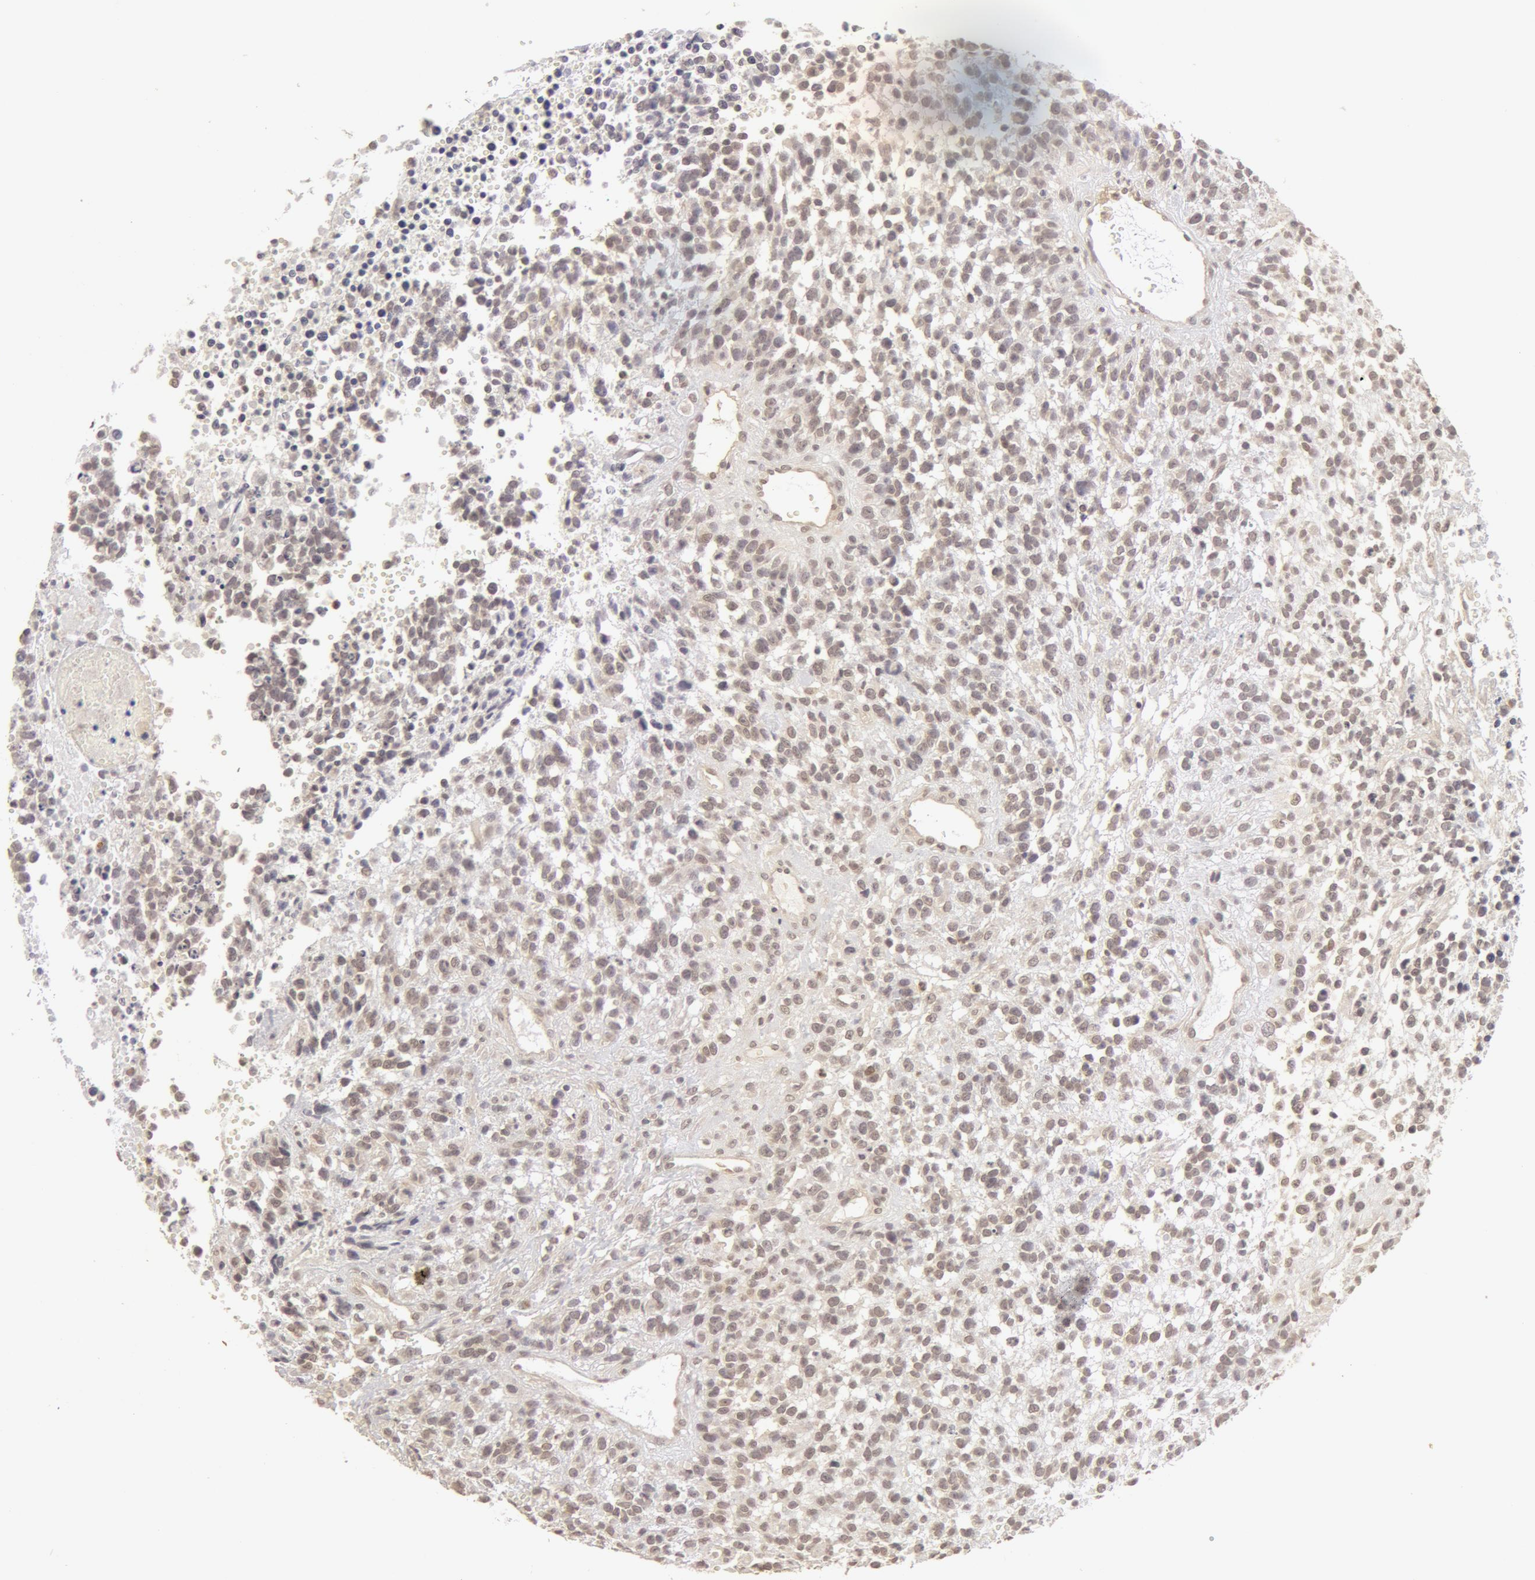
{"staining": {"intensity": "weak", "quantity": "25%-75%", "location": "nuclear"}, "tissue": "glioma", "cell_type": "Tumor cells", "image_type": "cancer", "snomed": [{"axis": "morphology", "description": "Glioma, malignant, High grade"}, {"axis": "topography", "description": "Brain"}], "caption": "This micrograph demonstrates immunohistochemistry staining of high-grade glioma (malignant), with low weak nuclear expression in about 25%-75% of tumor cells.", "gene": "ADAM10", "patient": {"sex": "male", "age": 66}}